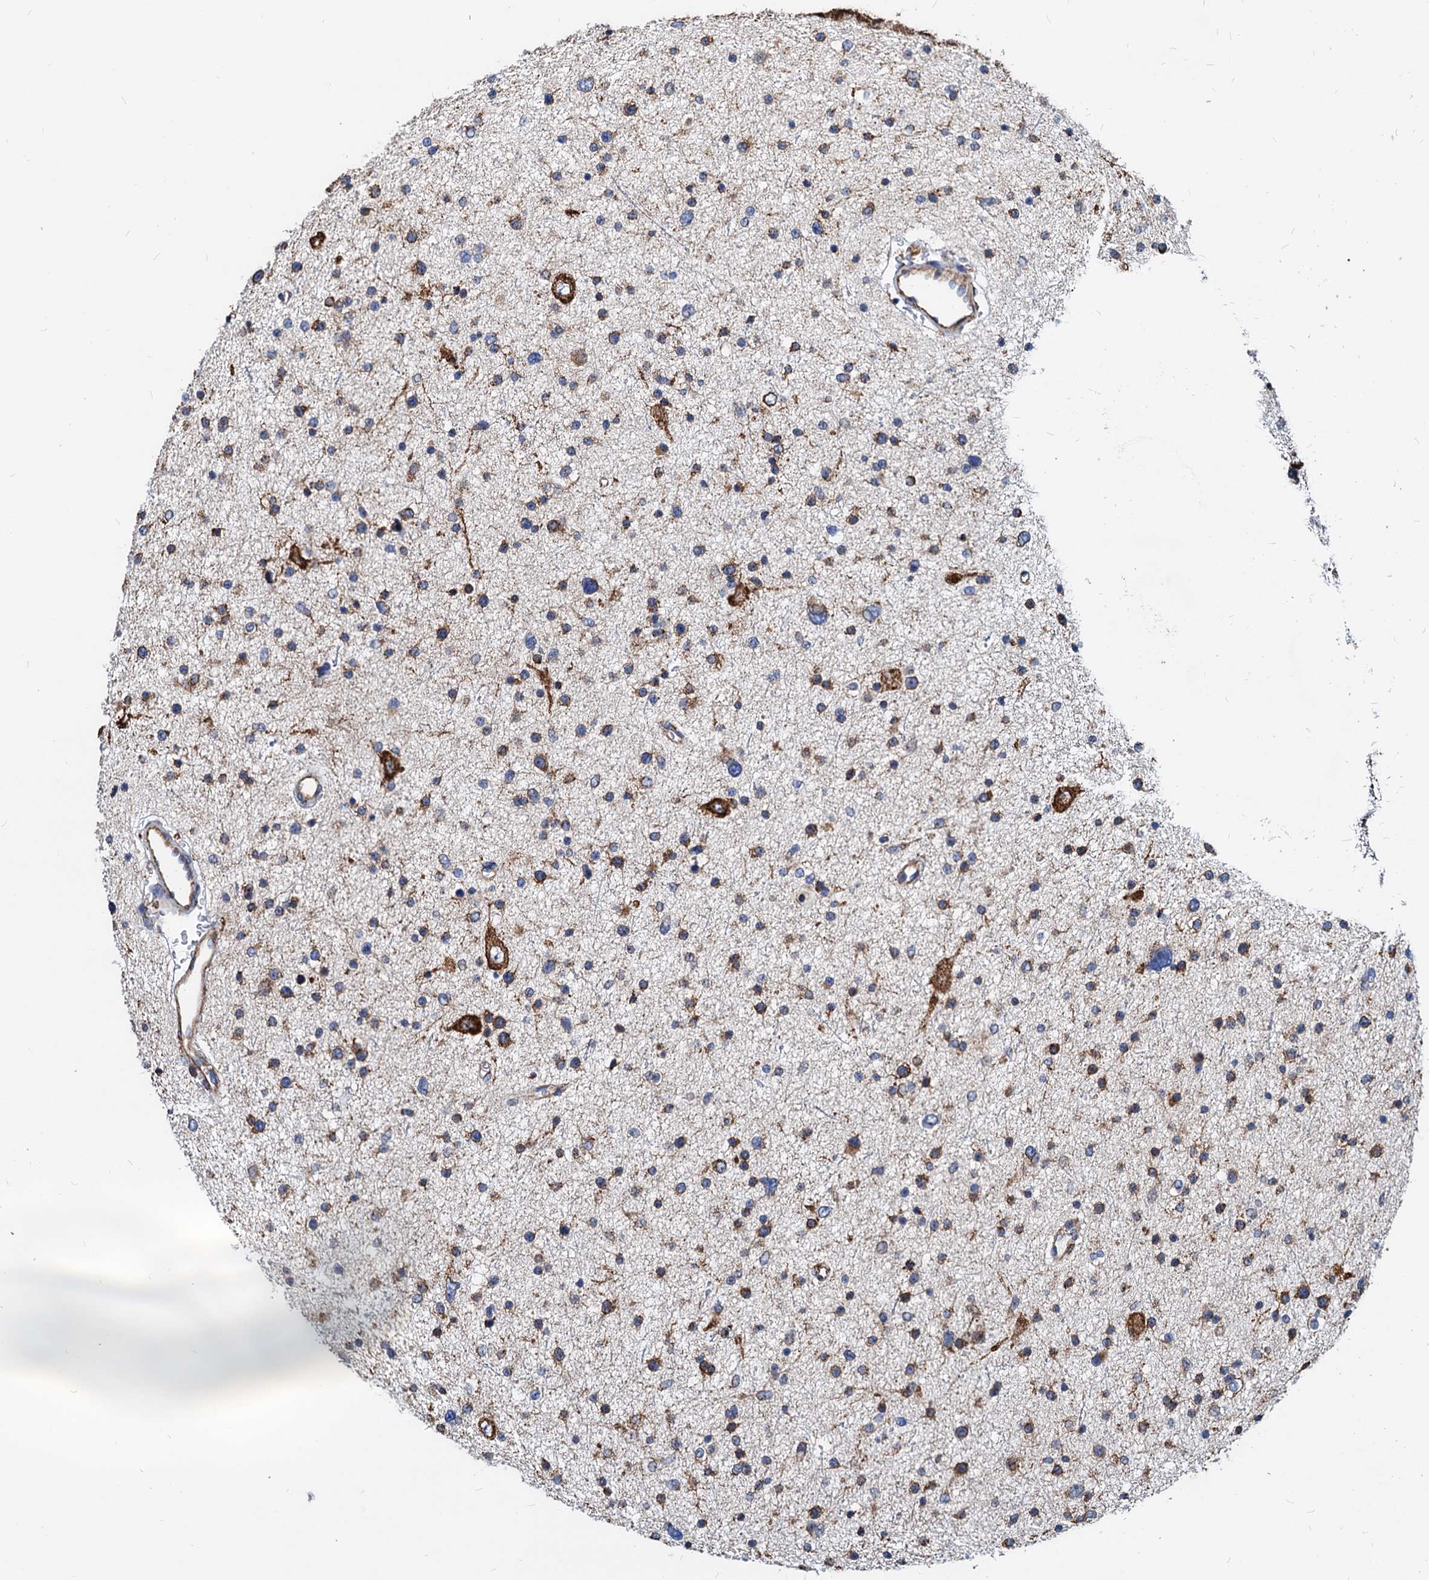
{"staining": {"intensity": "negative", "quantity": "none", "location": "none"}, "tissue": "glioma", "cell_type": "Tumor cells", "image_type": "cancer", "snomed": [{"axis": "morphology", "description": "Glioma, malignant, Low grade"}, {"axis": "topography", "description": "Brain"}], "caption": "Tumor cells are negative for brown protein staining in glioma. (Brightfield microscopy of DAB immunohistochemistry at high magnification).", "gene": "HSPA5", "patient": {"sex": "female", "age": 37}}